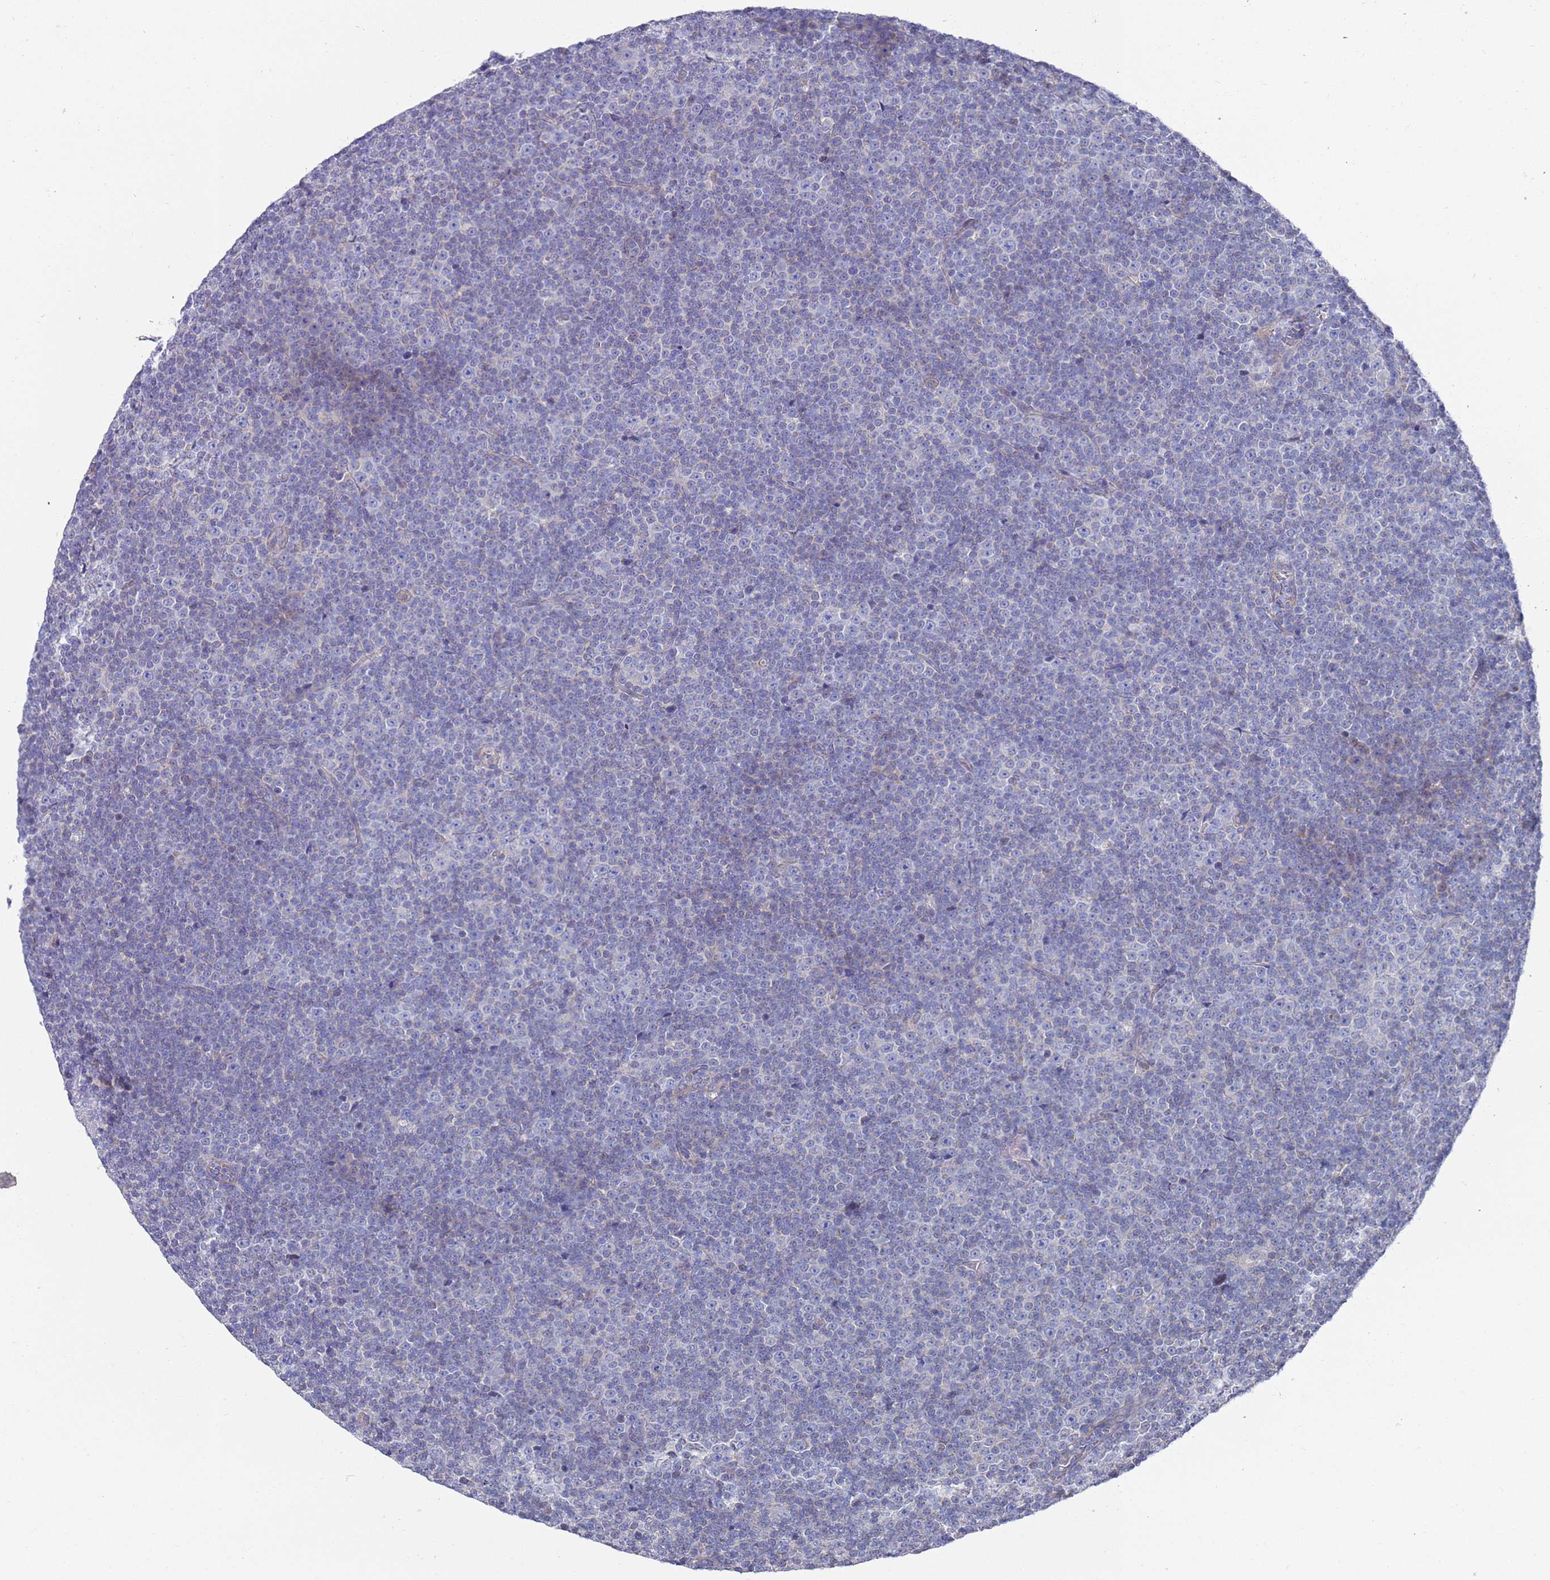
{"staining": {"intensity": "negative", "quantity": "none", "location": "none"}, "tissue": "lymphoma", "cell_type": "Tumor cells", "image_type": "cancer", "snomed": [{"axis": "morphology", "description": "Malignant lymphoma, non-Hodgkin's type, Low grade"}, {"axis": "topography", "description": "Lymph node"}], "caption": "IHC image of human low-grade malignant lymphoma, non-Hodgkin's type stained for a protein (brown), which displays no expression in tumor cells.", "gene": "SCAPER", "patient": {"sex": "female", "age": 67}}